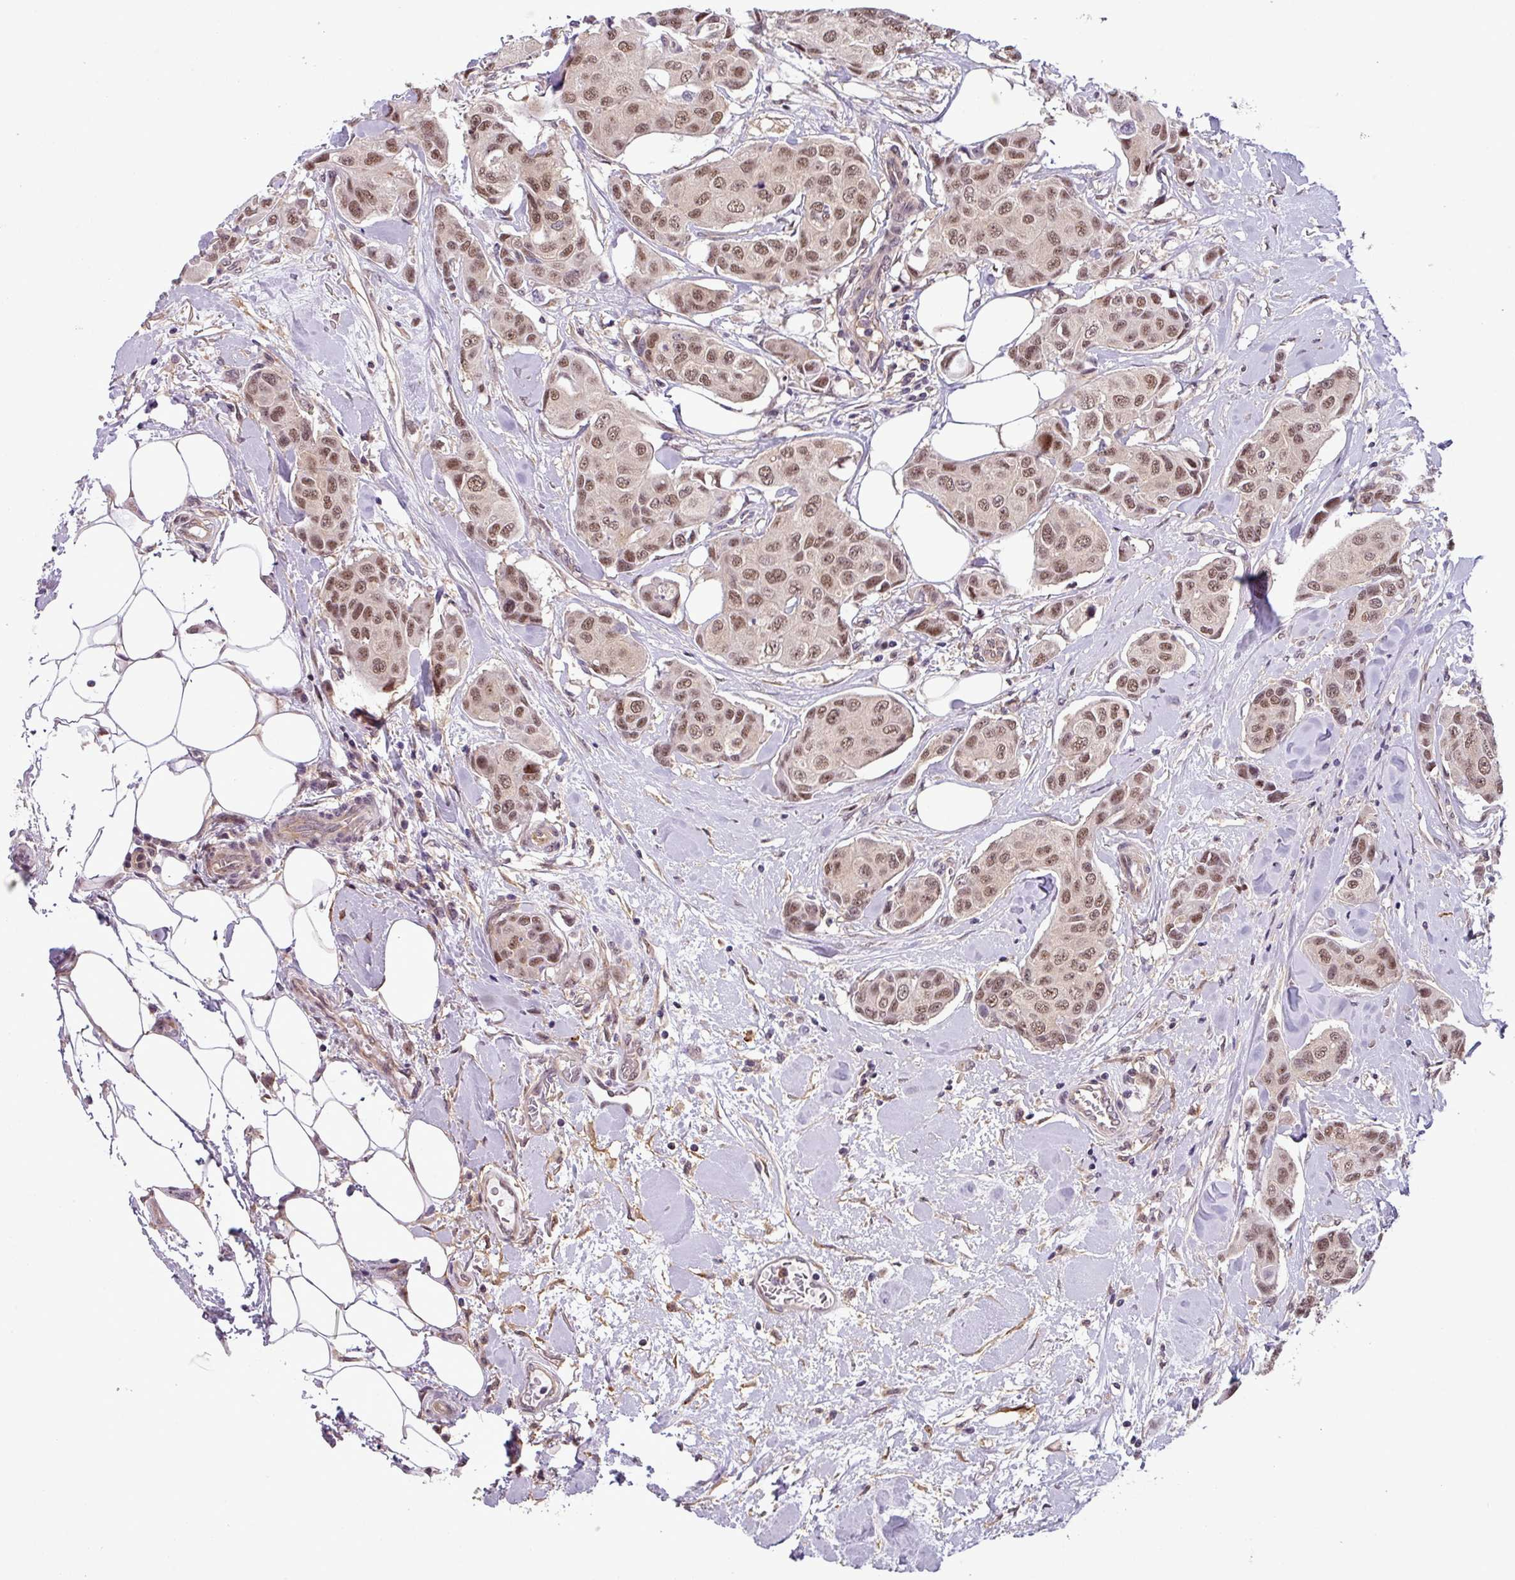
{"staining": {"intensity": "moderate", "quantity": ">75%", "location": "nuclear"}, "tissue": "breast cancer", "cell_type": "Tumor cells", "image_type": "cancer", "snomed": [{"axis": "morphology", "description": "Duct carcinoma"}, {"axis": "topography", "description": "Breast"}, {"axis": "topography", "description": "Lymph node"}], "caption": "Immunohistochemical staining of human breast cancer (intraductal carcinoma) exhibits medium levels of moderate nuclear protein expression in about >75% of tumor cells.", "gene": "NPFFR1", "patient": {"sex": "female", "age": 80}}